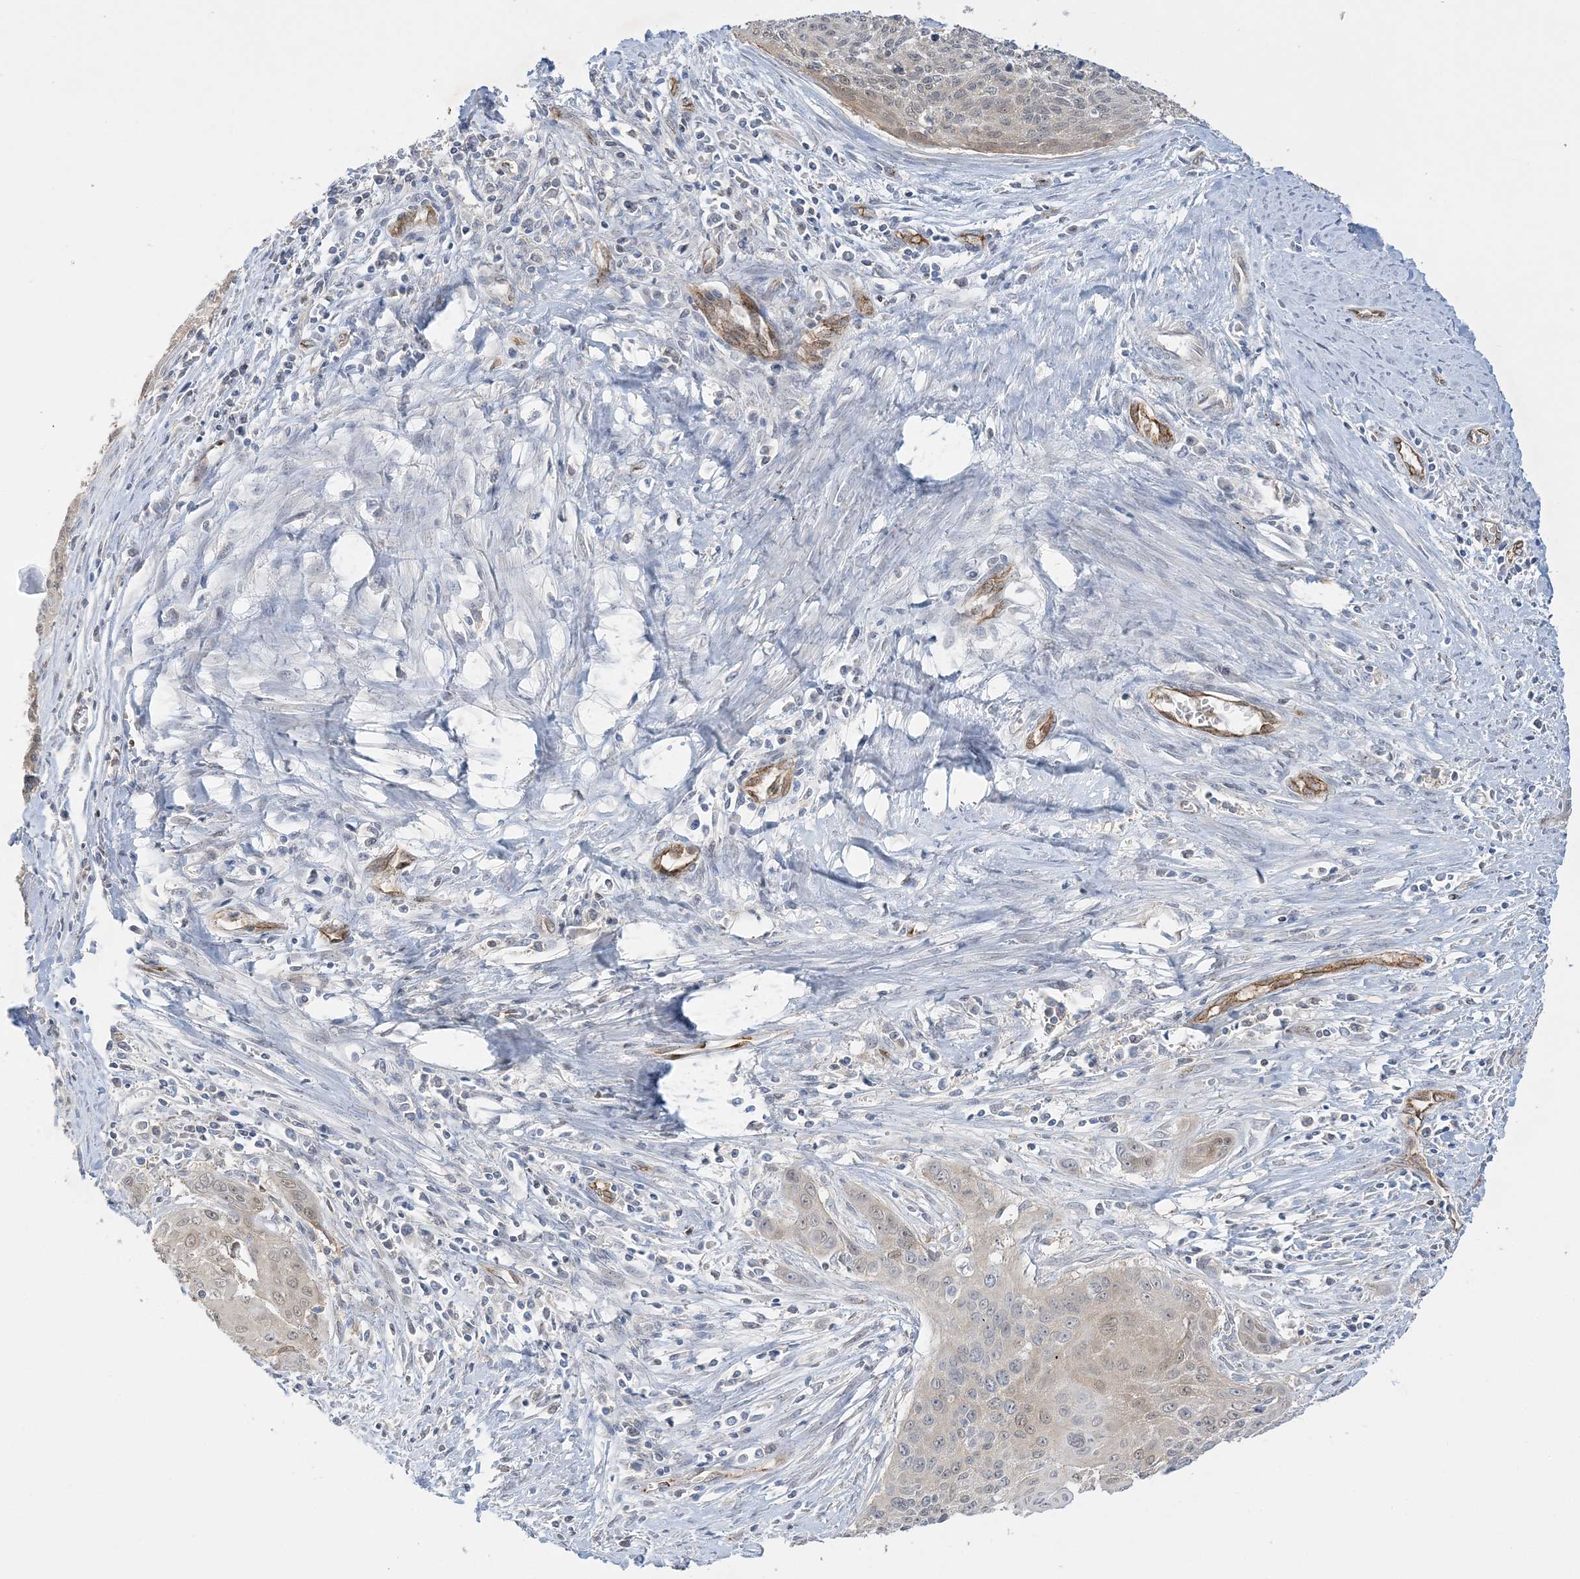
{"staining": {"intensity": "negative", "quantity": "none", "location": "none"}, "tissue": "cervical cancer", "cell_type": "Tumor cells", "image_type": "cancer", "snomed": [{"axis": "morphology", "description": "Squamous cell carcinoma, NOS"}, {"axis": "topography", "description": "Cervix"}], "caption": "The micrograph displays no staining of tumor cells in cervical squamous cell carcinoma. The staining was performed using DAB (3,3'-diaminobenzidine) to visualize the protein expression in brown, while the nuclei were stained in blue with hematoxylin (Magnification: 20x).", "gene": "INPP1", "patient": {"sex": "female", "age": 55}}